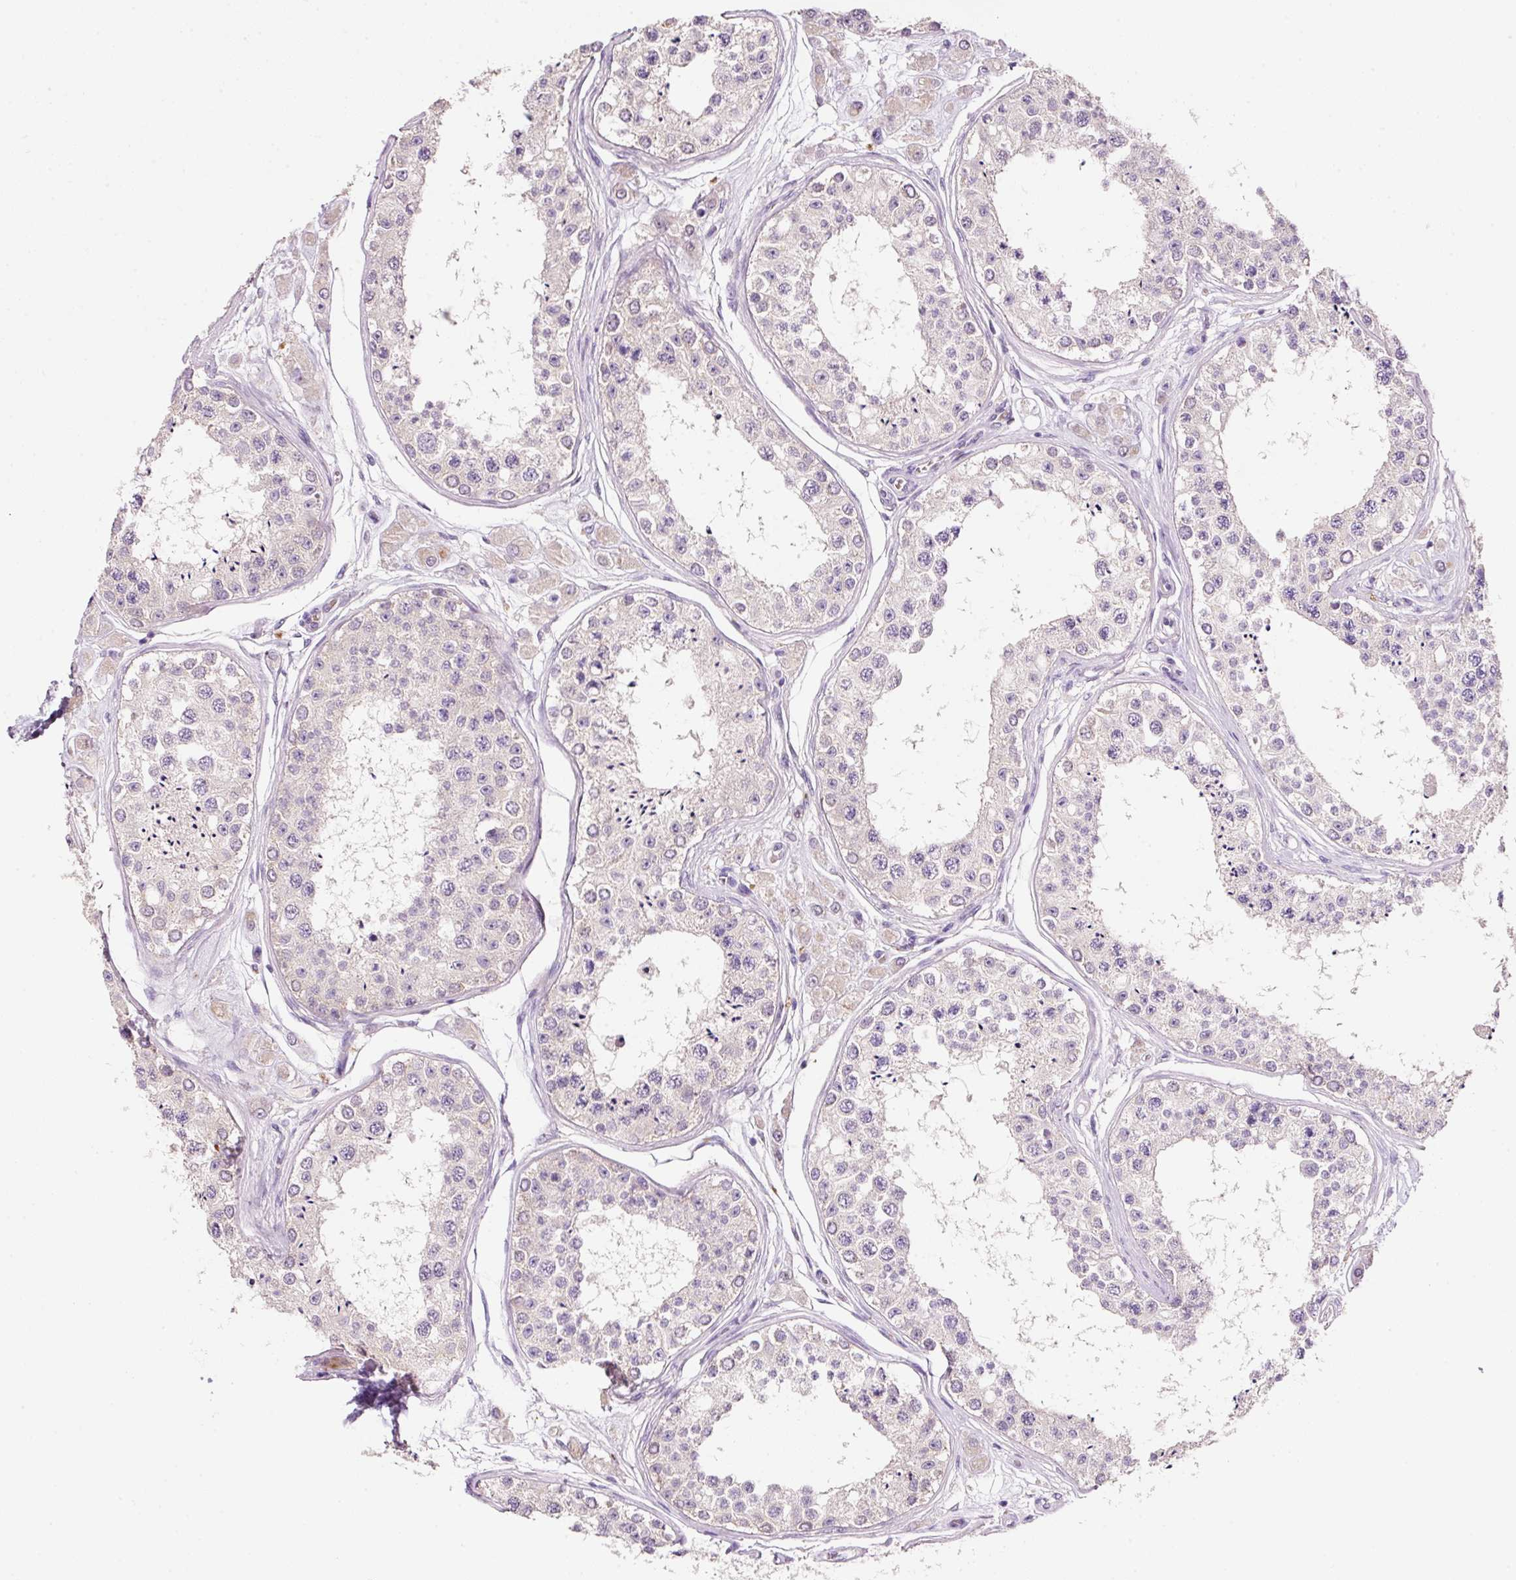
{"staining": {"intensity": "moderate", "quantity": "<25%", "location": "cytoplasmic/membranous"}, "tissue": "testis", "cell_type": "Cells in seminiferous ducts", "image_type": "normal", "snomed": [{"axis": "morphology", "description": "Normal tissue, NOS"}, {"axis": "topography", "description": "Testis"}], "caption": "The image demonstrates staining of benign testis, revealing moderate cytoplasmic/membranous protein staining (brown color) within cells in seminiferous ducts.", "gene": "TENT5C", "patient": {"sex": "male", "age": 25}}